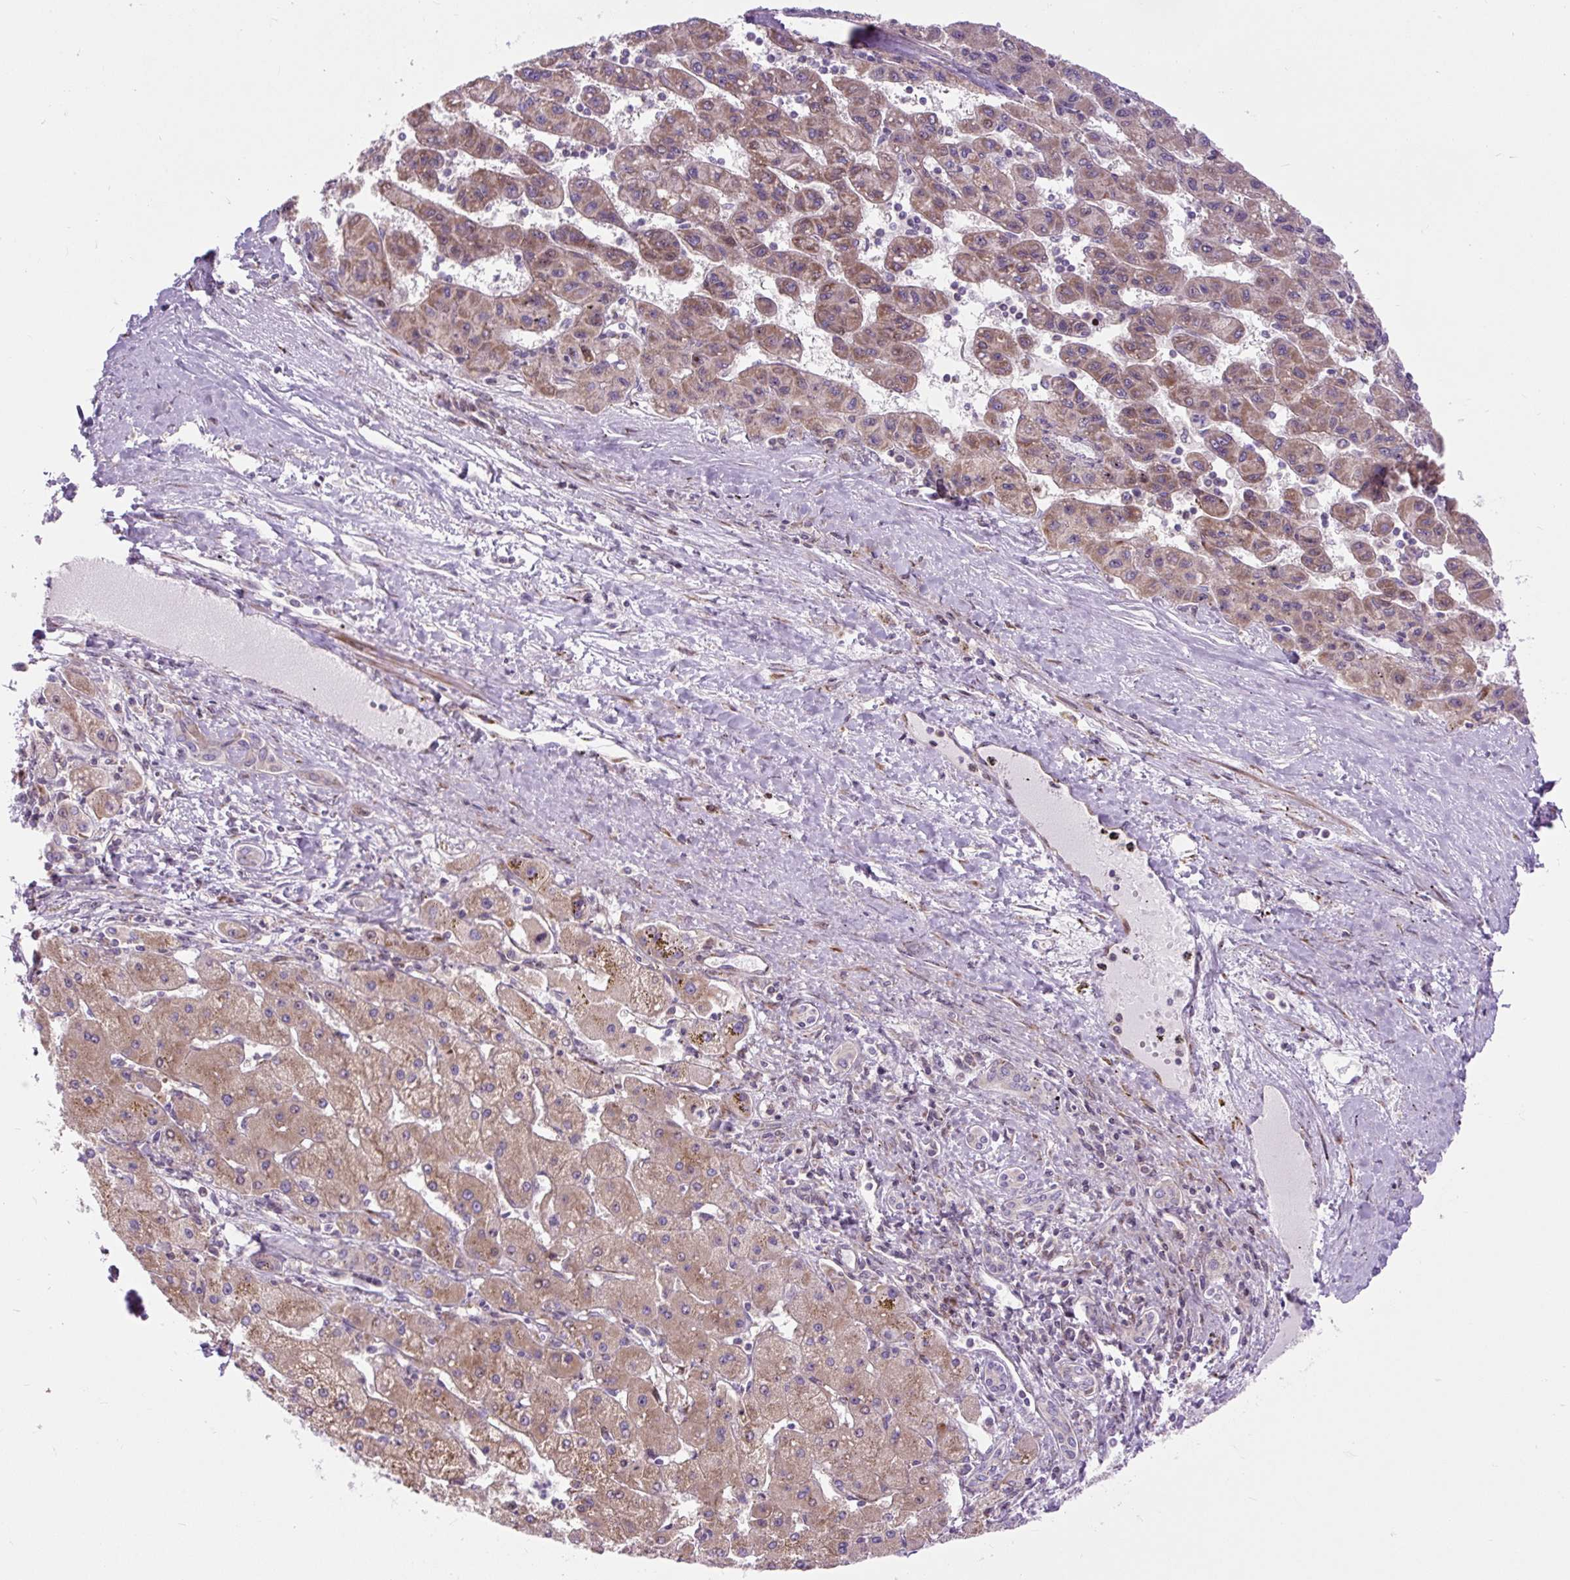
{"staining": {"intensity": "weak", "quantity": ">75%", "location": "cytoplasmic/membranous"}, "tissue": "liver cancer", "cell_type": "Tumor cells", "image_type": "cancer", "snomed": [{"axis": "morphology", "description": "Carcinoma, Hepatocellular, NOS"}, {"axis": "topography", "description": "Liver"}], "caption": "Protein staining by immunohistochemistry (IHC) demonstrates weak cytoplasmic/membranous positivity in about >75% of tumor cells in liver hepatocellular carcinoma.", "gene": "CISD3", "patient": {"sex": "female", "age": 82}}